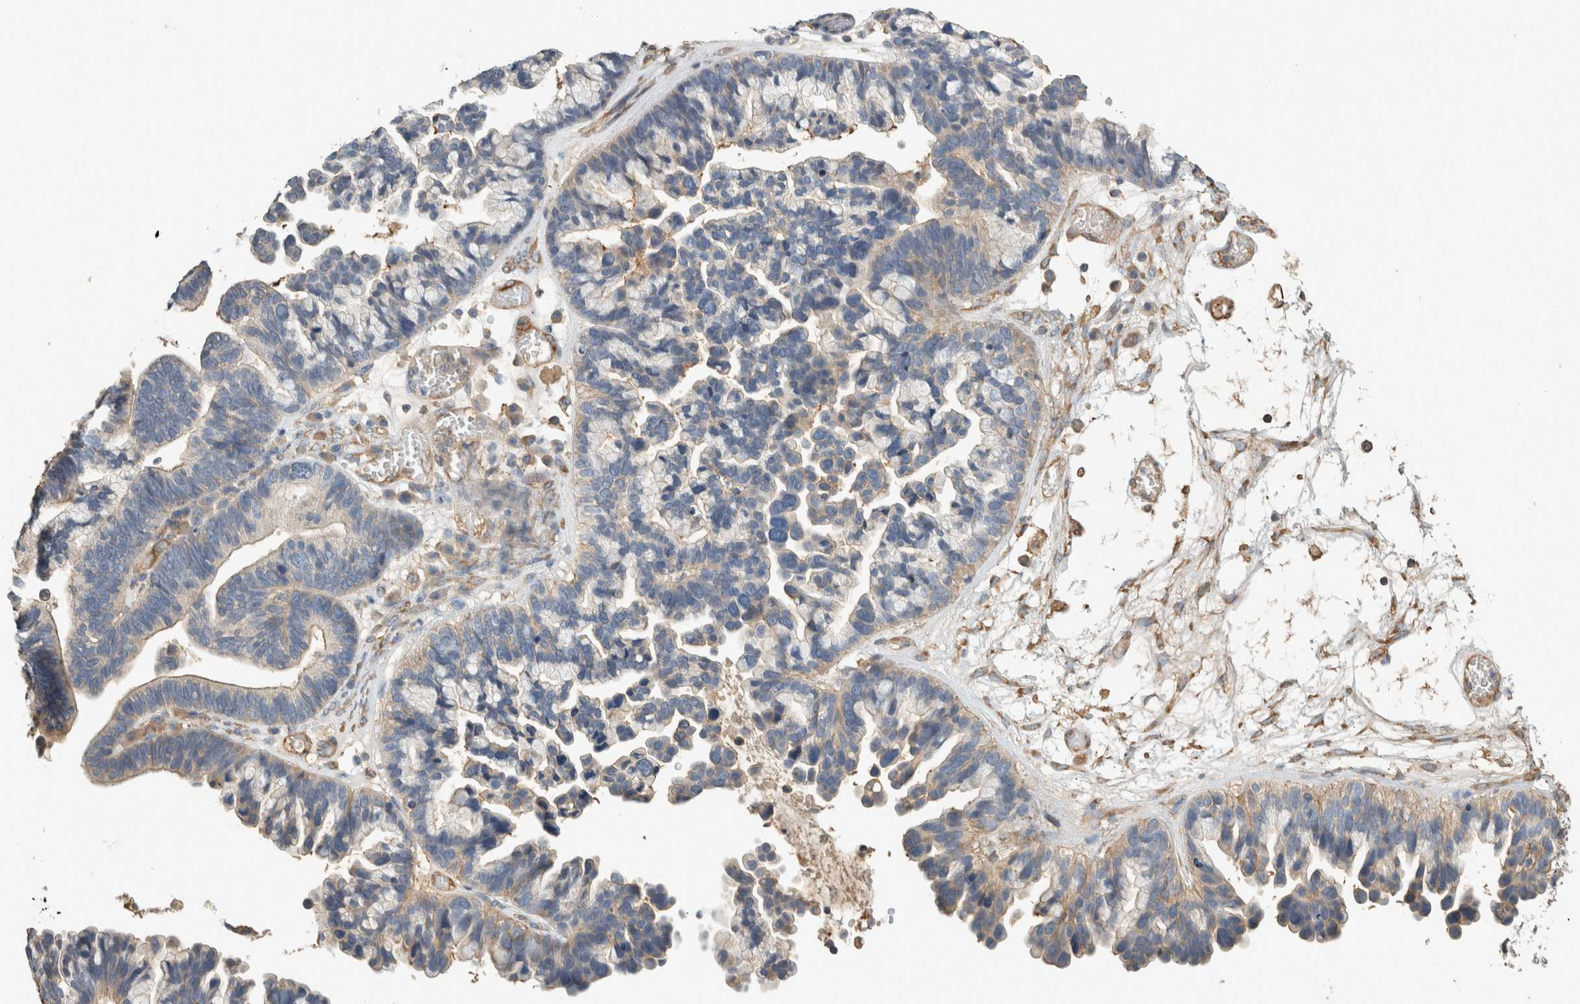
{"staining": {"intensity": "weak", "quantity": "<25%", "location": "cytoplasmic/membranous"}, "tissue": "ovarian cancer", "cell_type": "Tumor cells", "image_type": "cancer", "snomed": [{"axis": "morphology", "description": "Cystadenocarcinoma, serous, NOS"}, {"axis": "topography", "description": "Ovary"}], "caption": "Immunohistochemistry (IHC) of human ovarian cancer shows no staining in tumor cells. (DAB (3,3'-diaminobenzidine) IHC with hematoxylin counter stain).", "gene": "EIF4G3", "patient": {"sex": "female", "age": 56}}